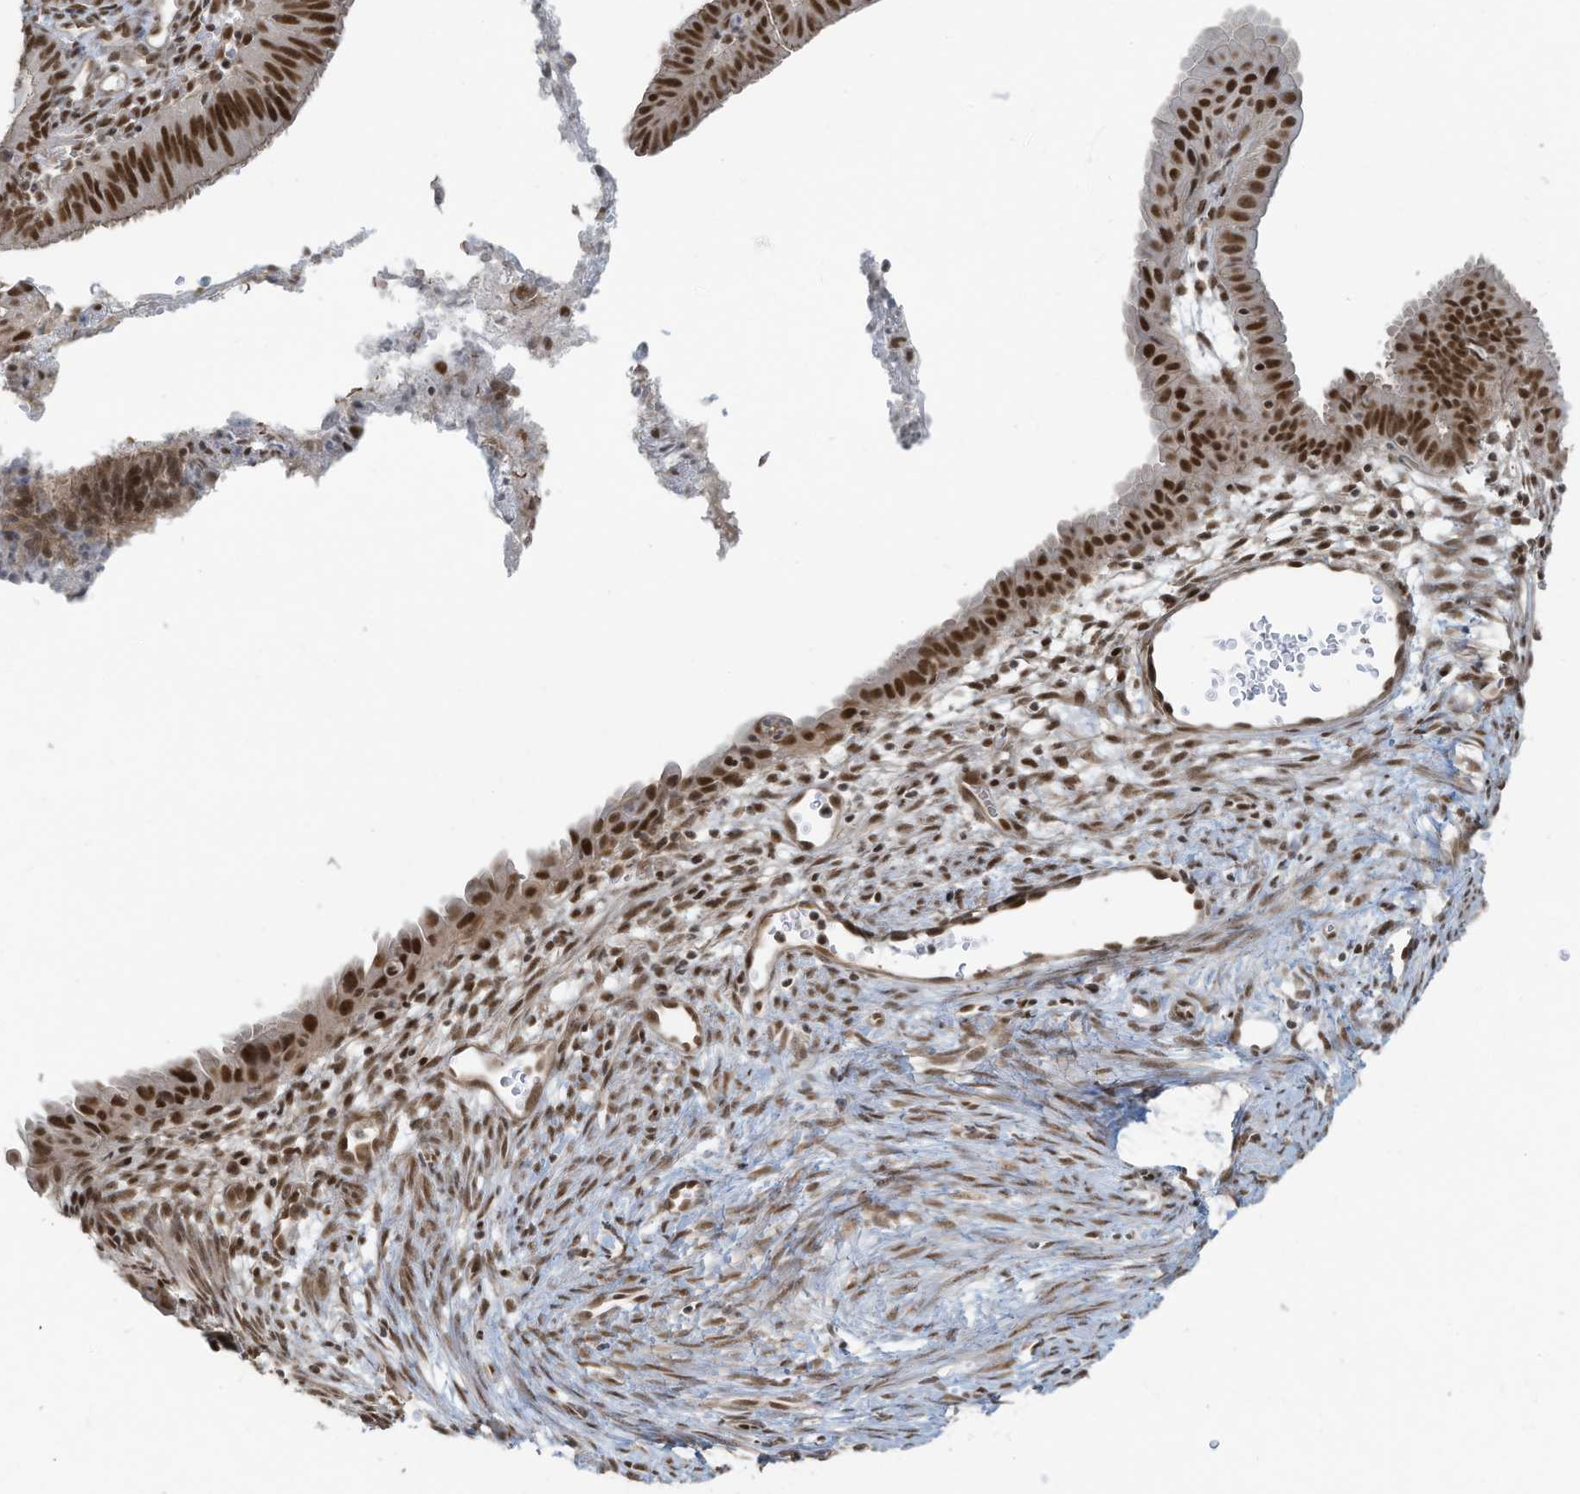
{"staining": {"intensity": "strong", "quantity": ">75%", "location": "nuclear"}, "tissue": "endometrial cancer", "cell_type": "Tumor cells", "image_type": "cancer", "snomed": [{"axis": "morphology", "description": "Adenocarcinoma, NOS"}, {"axis": "topography", "description": "Endometrium"}], "caption": "Adenocarcinoma (endometrial) tissue reveals strong nuclear expression in about >75% of tumor cells, visualized by immunohistochemistry.", "gene": "DBR1", "patient": {"sex": "female", "age": 51}}